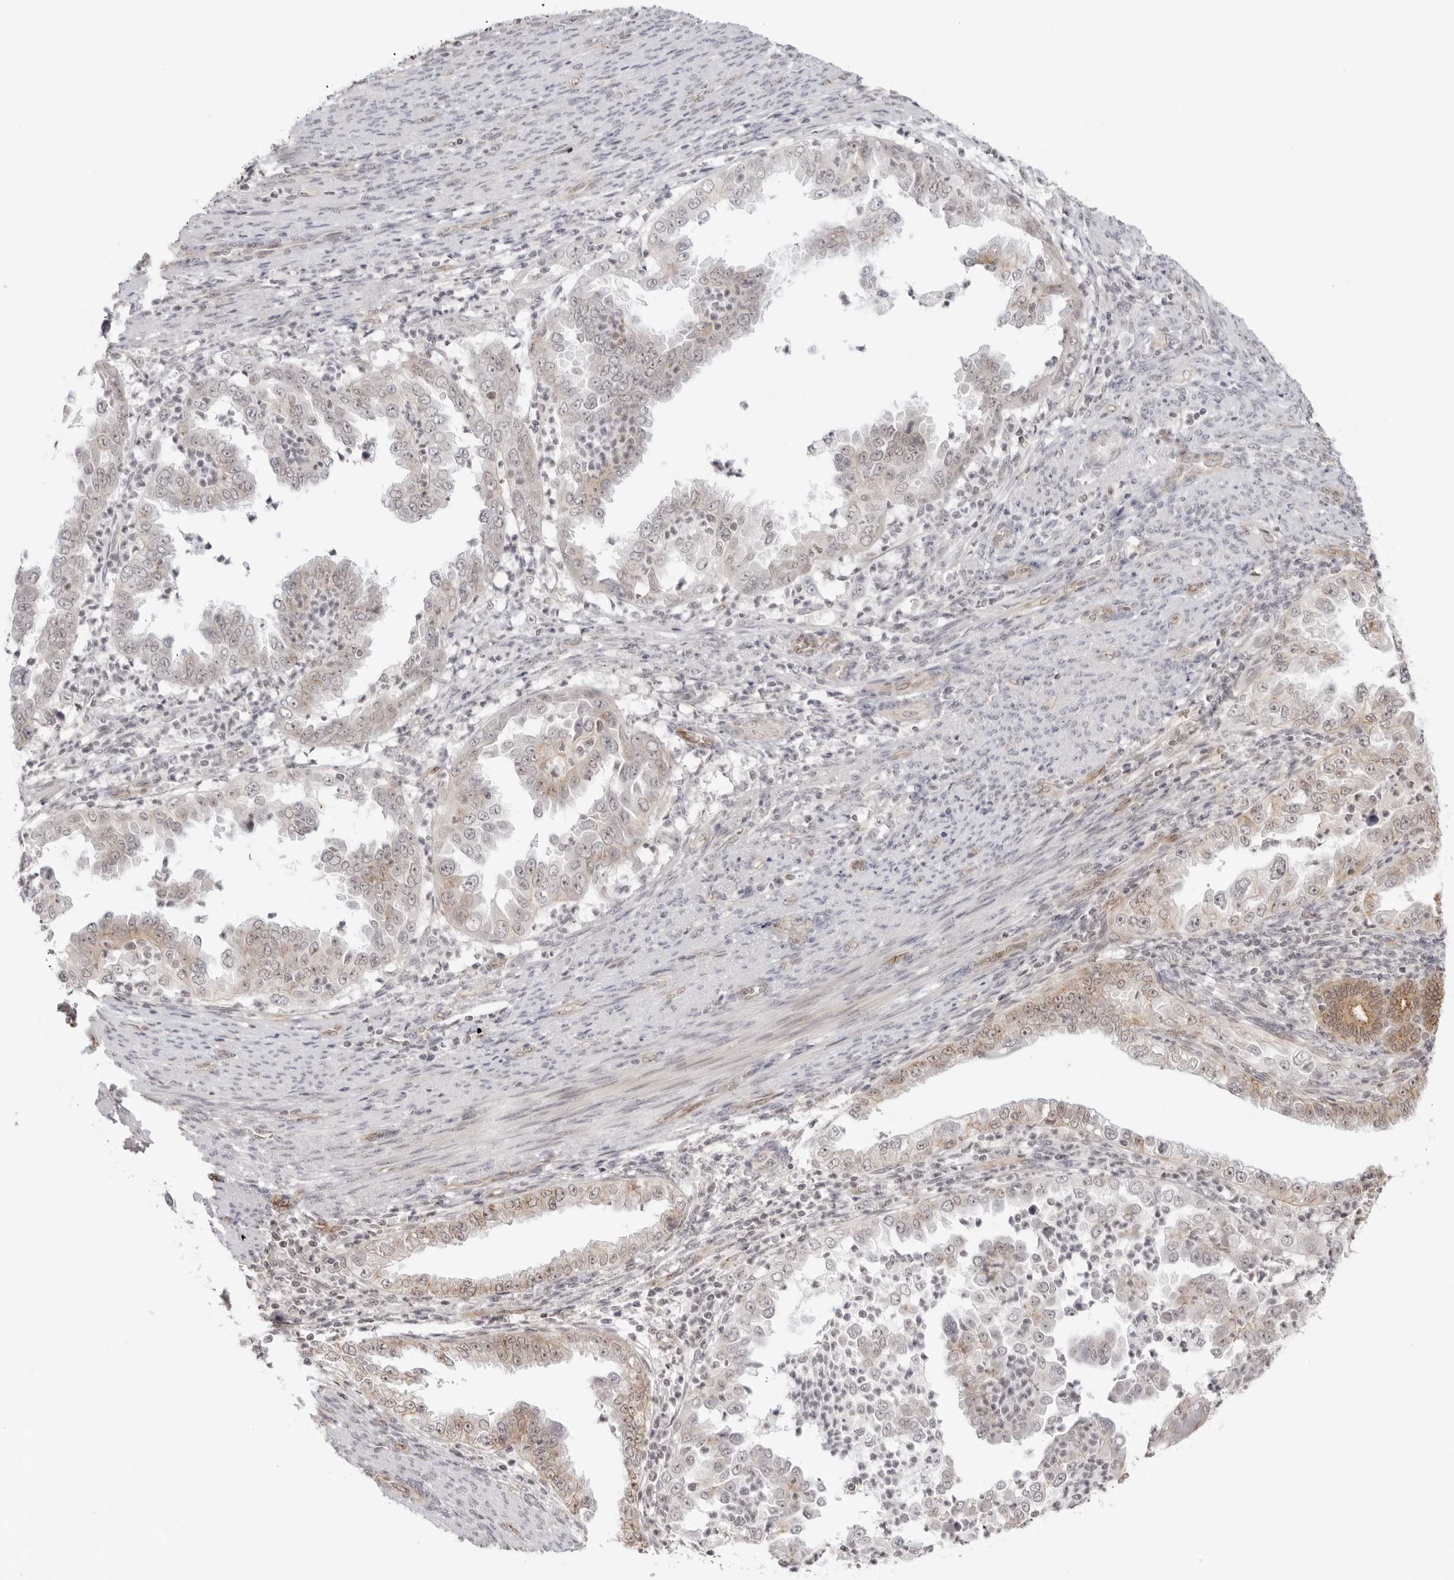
{"staining": {"intensity": "moderate", "quantity": "<25%", "location": "cytoplasmic/membranous"}, "tissue": "endometrial cancer", "cell_type": "Tumor cells", "image_type": "cancer", "snomed": [{"axis": "morphology", "description": "Adenocarcinoma, NOS"}, {"axis": "topography", "description": "Endometrium"}], "caption": "The micrograph shows a brown stain indicating the presence of a protein in the cytoplasmic/membranous of tumor cells in endometrial cancer (adenocarcinoma). (IHC, brightfield microscopy, high magnification).", "gene": "TRAPPC3", "patient": {"sex": "female", "age": 85}}